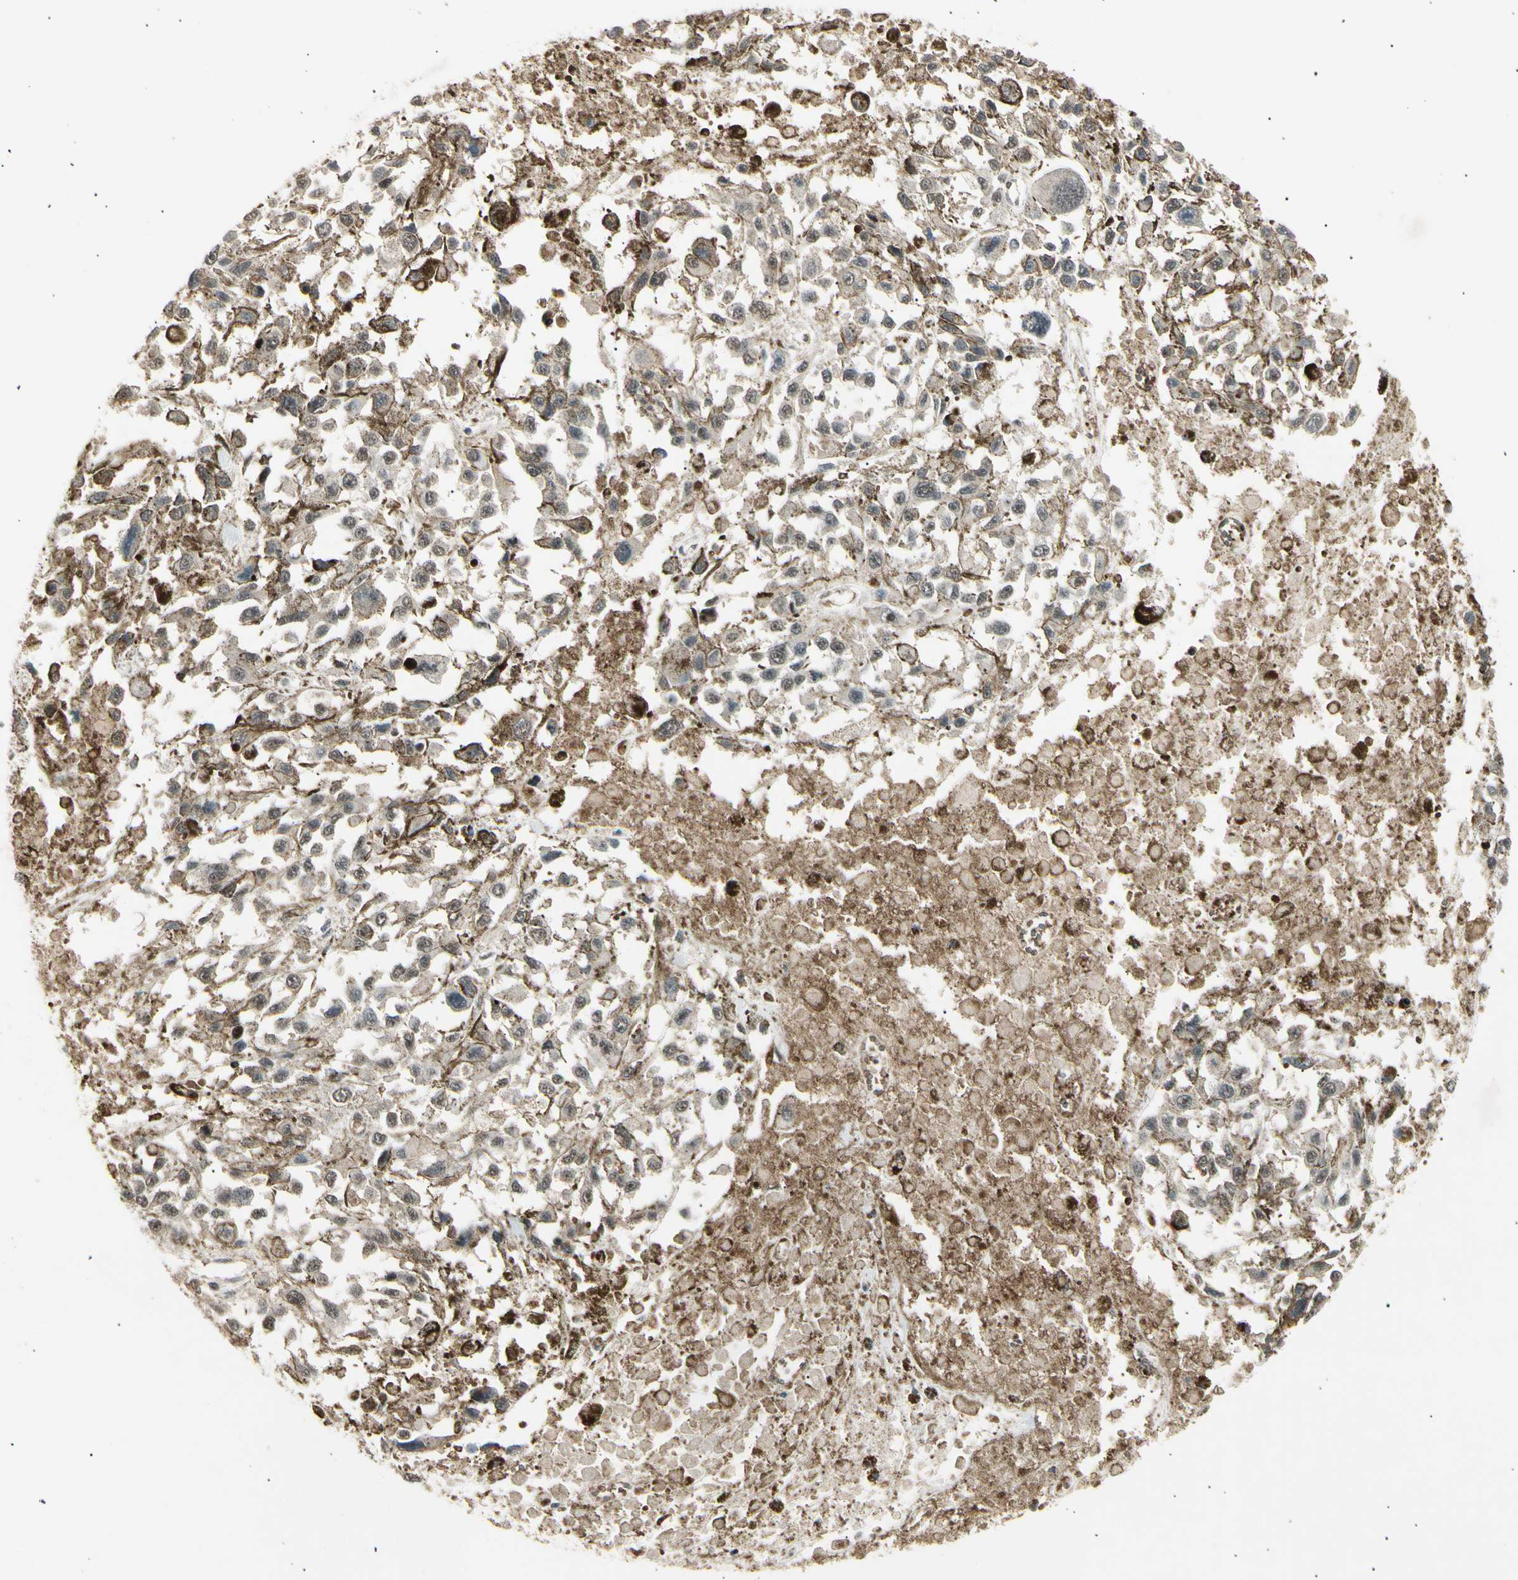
{"staining": {"intensity": "weak", "quantity": "<25%", "location": "cytoplasmic/membranous,nuclear"}, "tissue": "melanoma", "cell_type": "Tumor cells", "image_type": "cancer", "snomed": [{"axis": "morphology", "description": "Malignant melanoma, Metastatic site"}, {"axis": "topography", "description": "Lymph node"}], "caption": "The photomicrograph demonstrates no staining of tumor cells in malignant melanoma (metastatic site).", "gene": "NUAK2", "patient": {"sex": "male", "age": 59}}